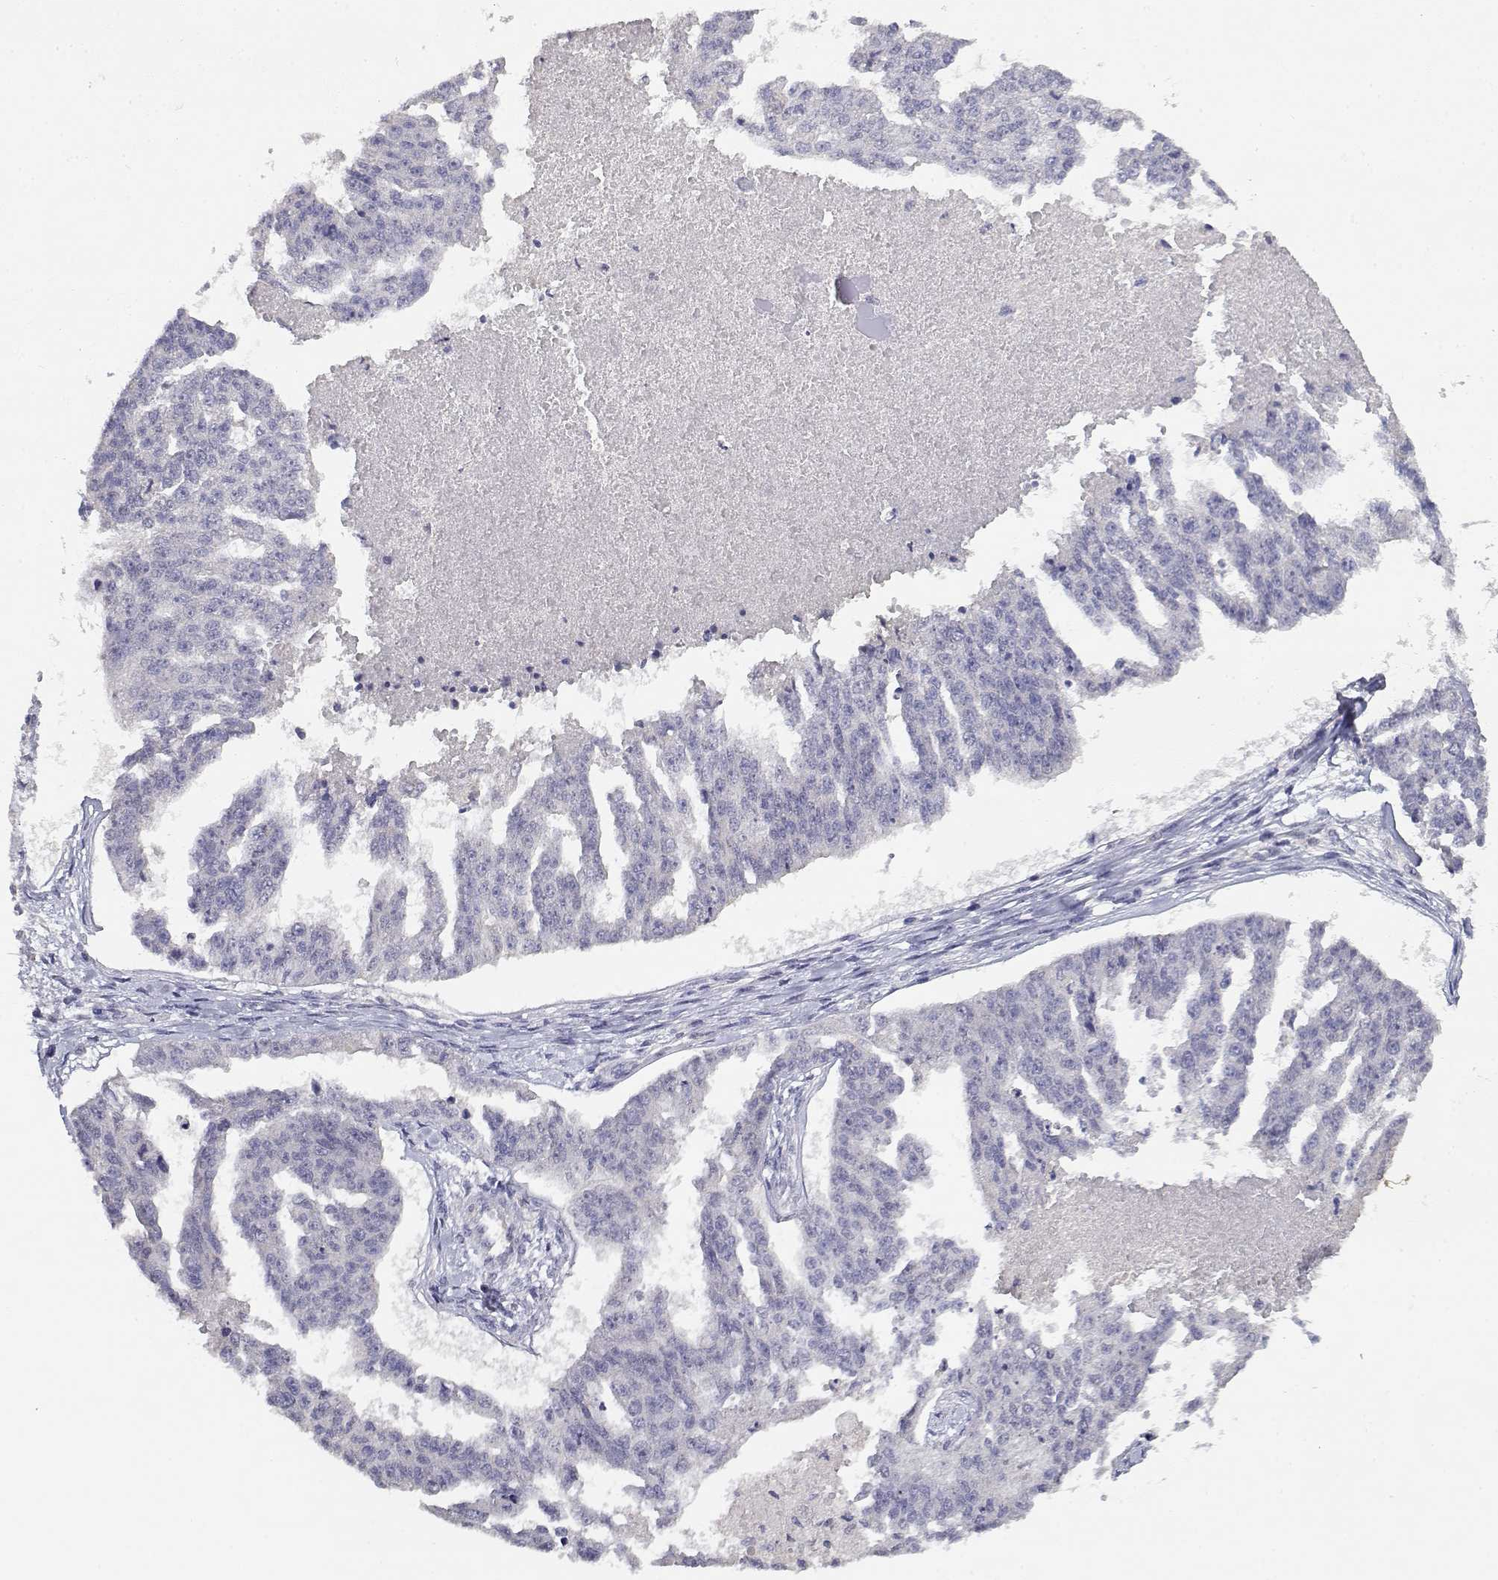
{"staining": {"intensity": "negative", "quantity": "none", "location": "none"}, "tissue": "ovarian cancer", "cell_type": "Tumor cells", "image_type": "cancer", "snomed": [{"axis": "morphology", "description": "Cystadenocarcinoma, serous, NOS"}, {"axis": "topography", "description": "Ovary"}], "caption": "Image shows no protein positivity in tumor cells of ovarian cancer tissue.", "gene": "ADA", "patient": {"sex": "female", "age": 58}}